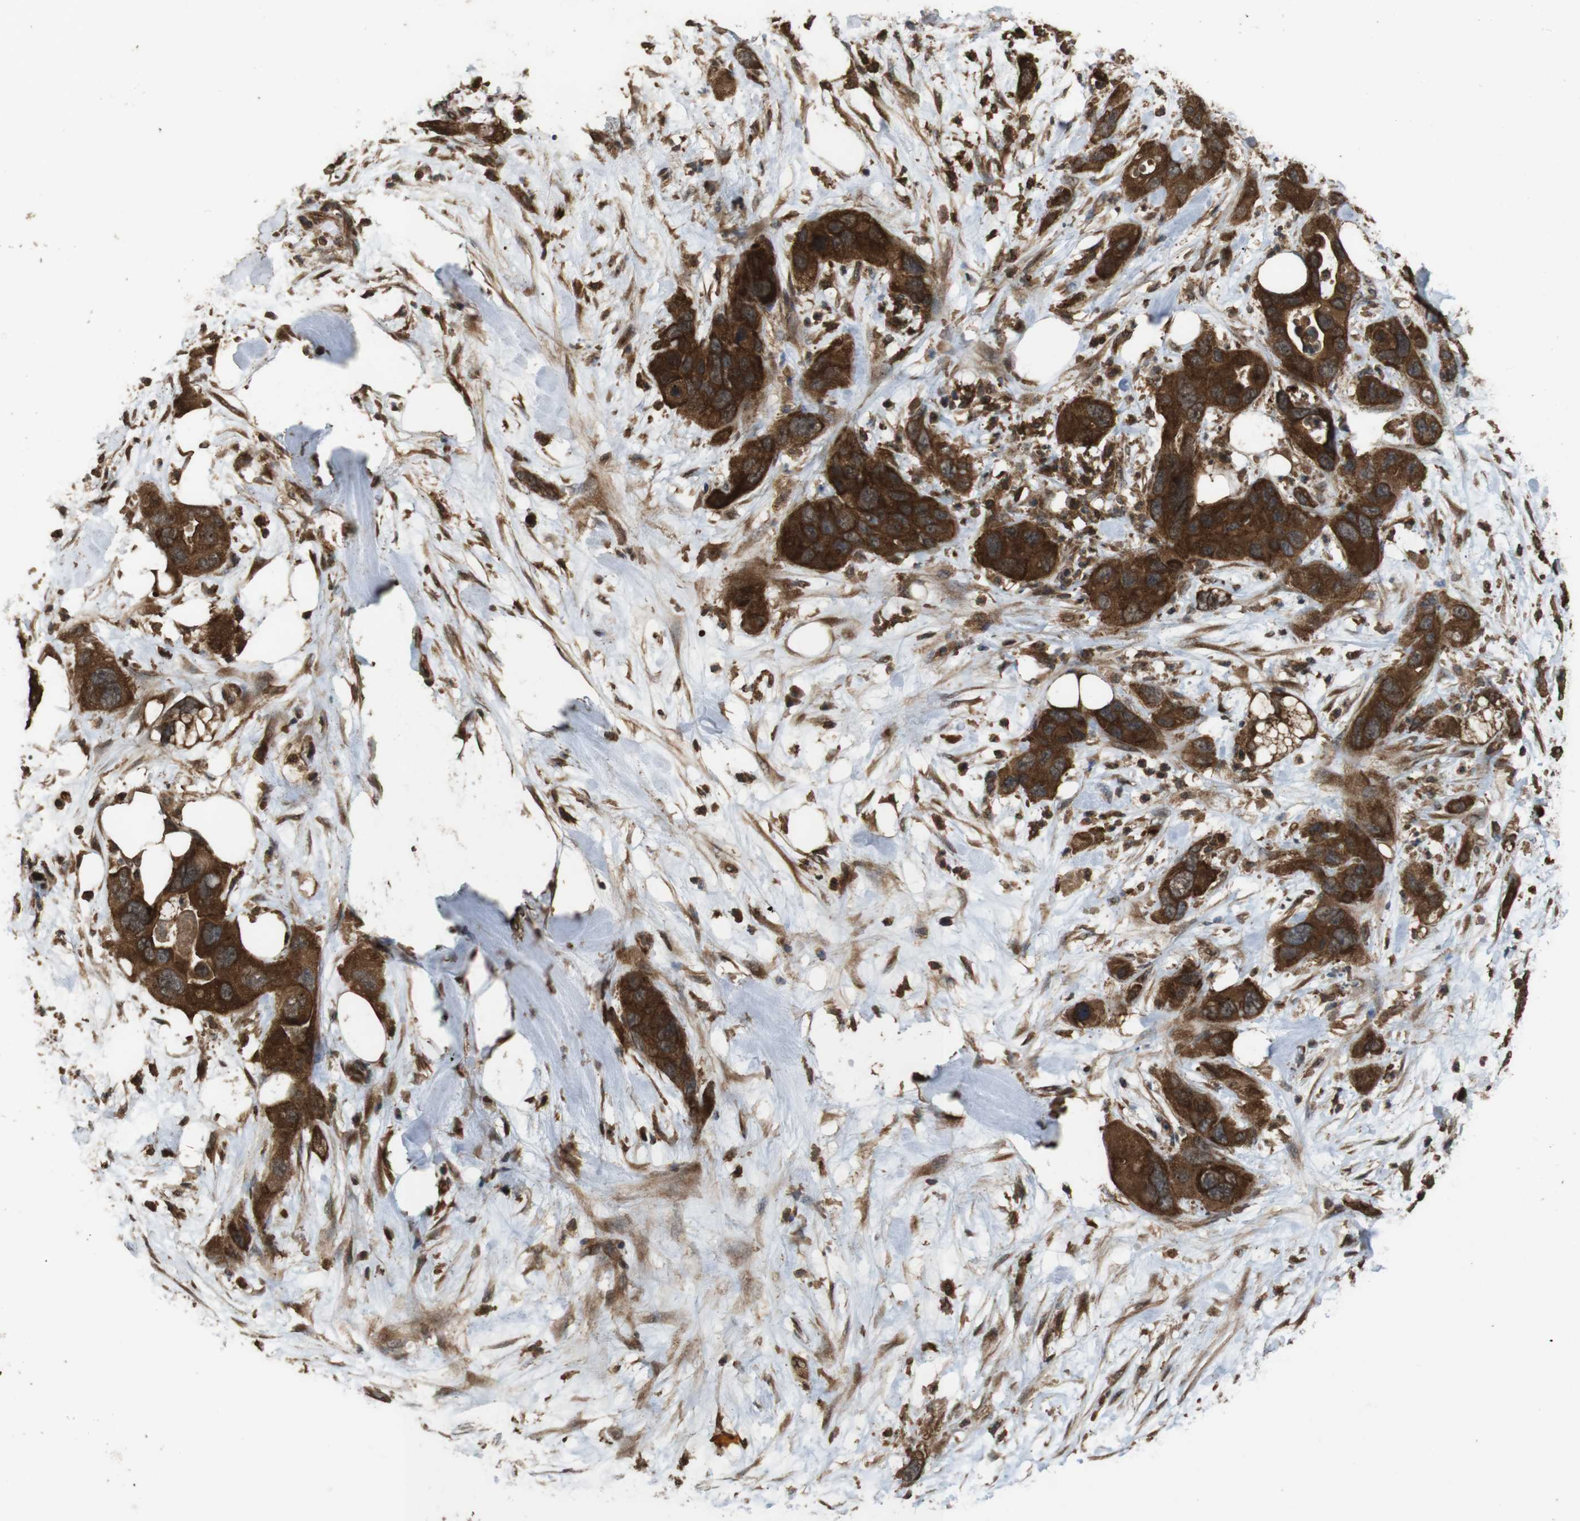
{"staining": {"intensity": "strong", "quantity": ">75%", "location": "cytoplasmic/membranous"}, "tissue": "pancreatic cancer", "cell_type": "Tumor cells", "image_type": "cancer", "snomed": [{"axis": "morphology", "description": "Adenocarcinoma, NOS"}, {"axis": "topography", "description": "Pancreas"}], "caption": "Human adenocarcinoma (pancreatic) stained for a protein (brown) exhibits strong cytoplasmic/membranous positive positivity in about >75% of tumor cells.", "gene": "BAG4", "patient": {"sex": "female", "age": 71}}